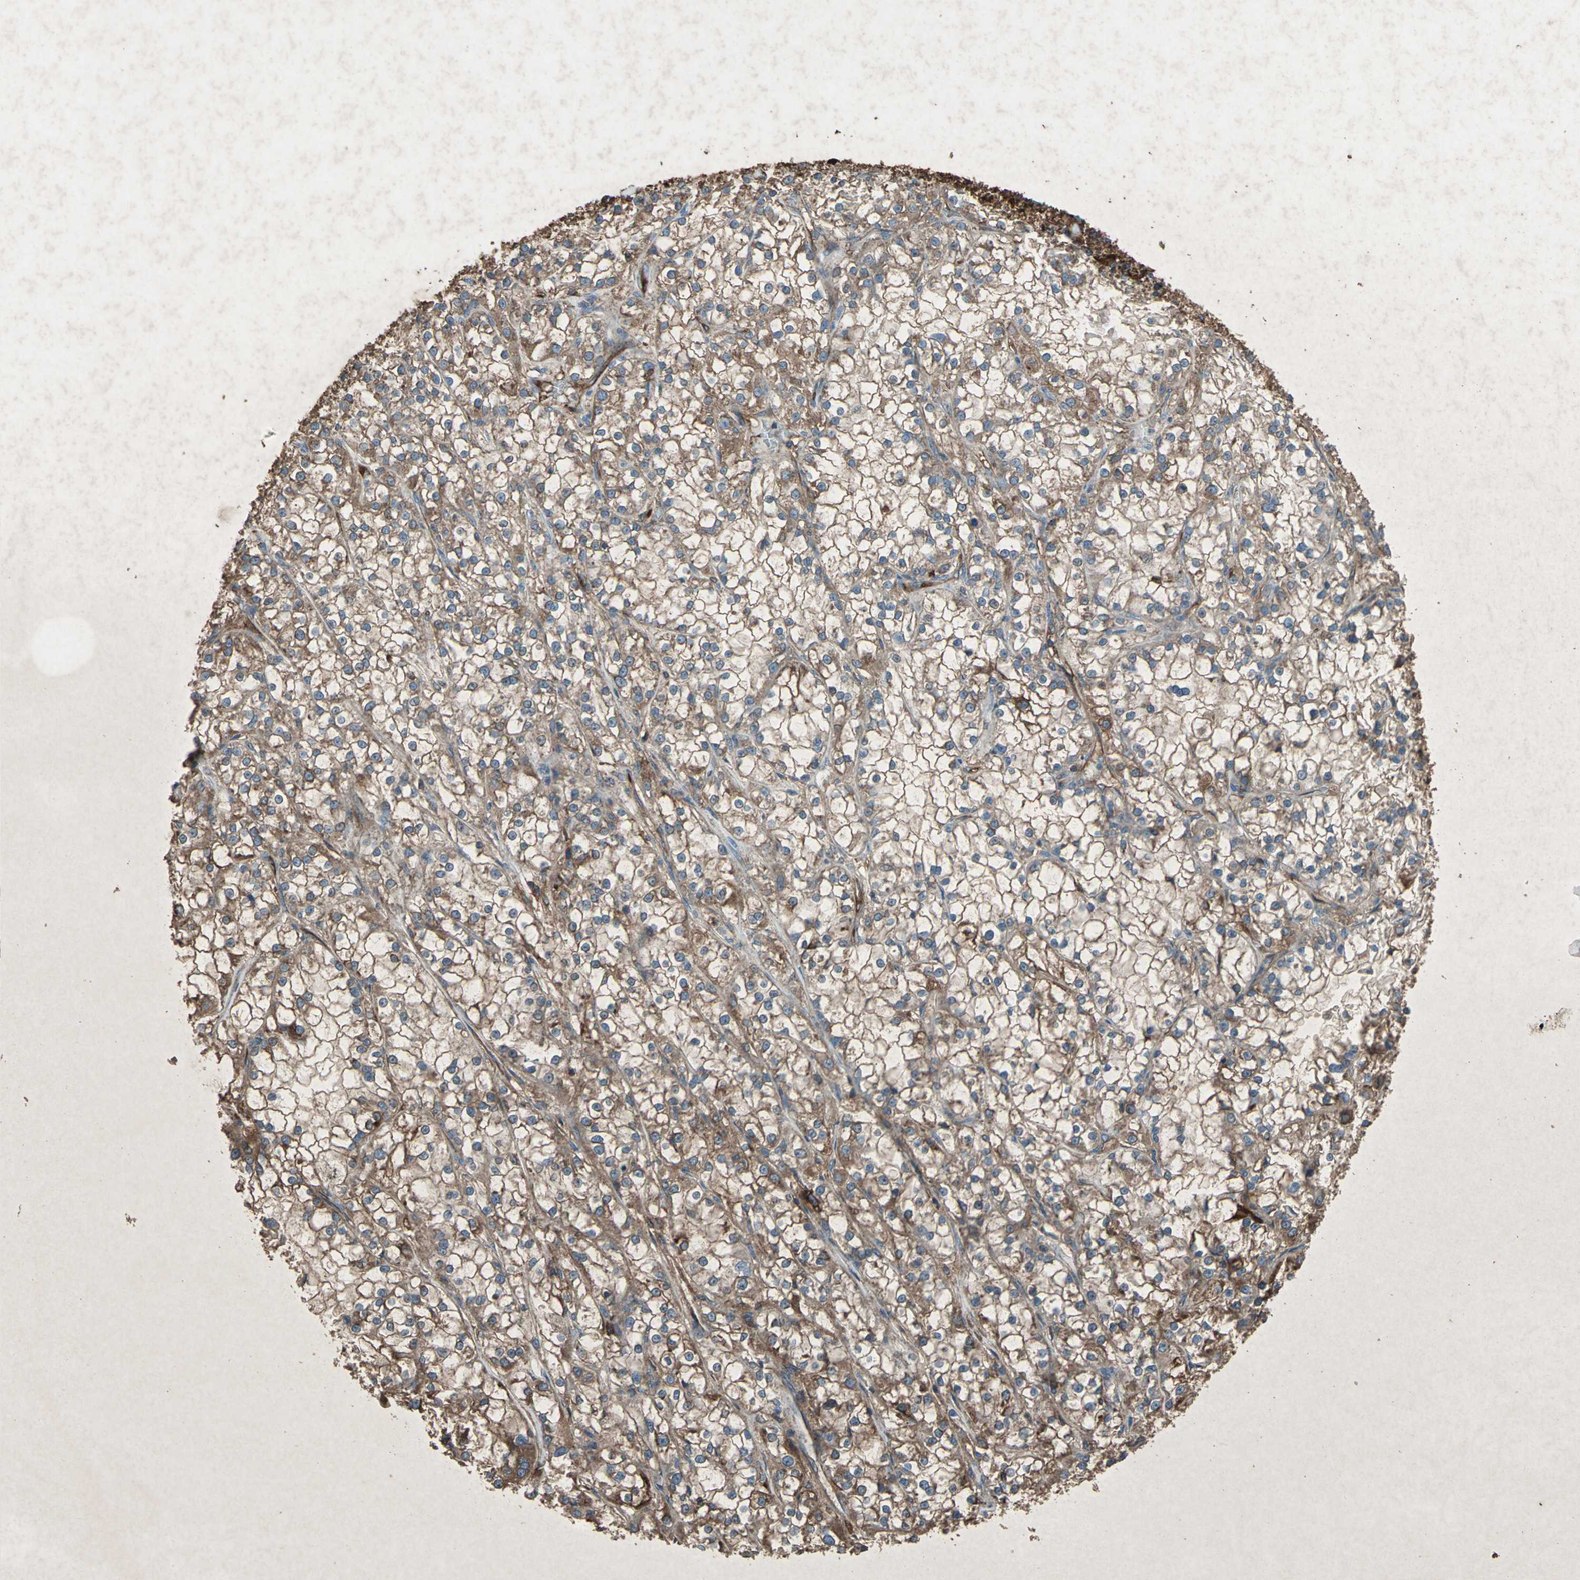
{"staining": {"intensity": "moderate", "quantity": ">75%", "location": "cytoplasmic/membranous"}, "tissue": "renal cancer", "cell_type": "Tumor cells", "image_type": "cancer", "snomed": [{"axis": "morphology", "description": "Adenocarcinoma, NOS"}, {"axis": "topography", "description": "Kidney"}], "caption": "Protein expression analysis of human renal adenocarcinoma reveals moderate cytoplasmic/membranous staining in about >75% of tumor cells.", "gene": "CCR6", "patient": {"sex": "female", "age": 52}}